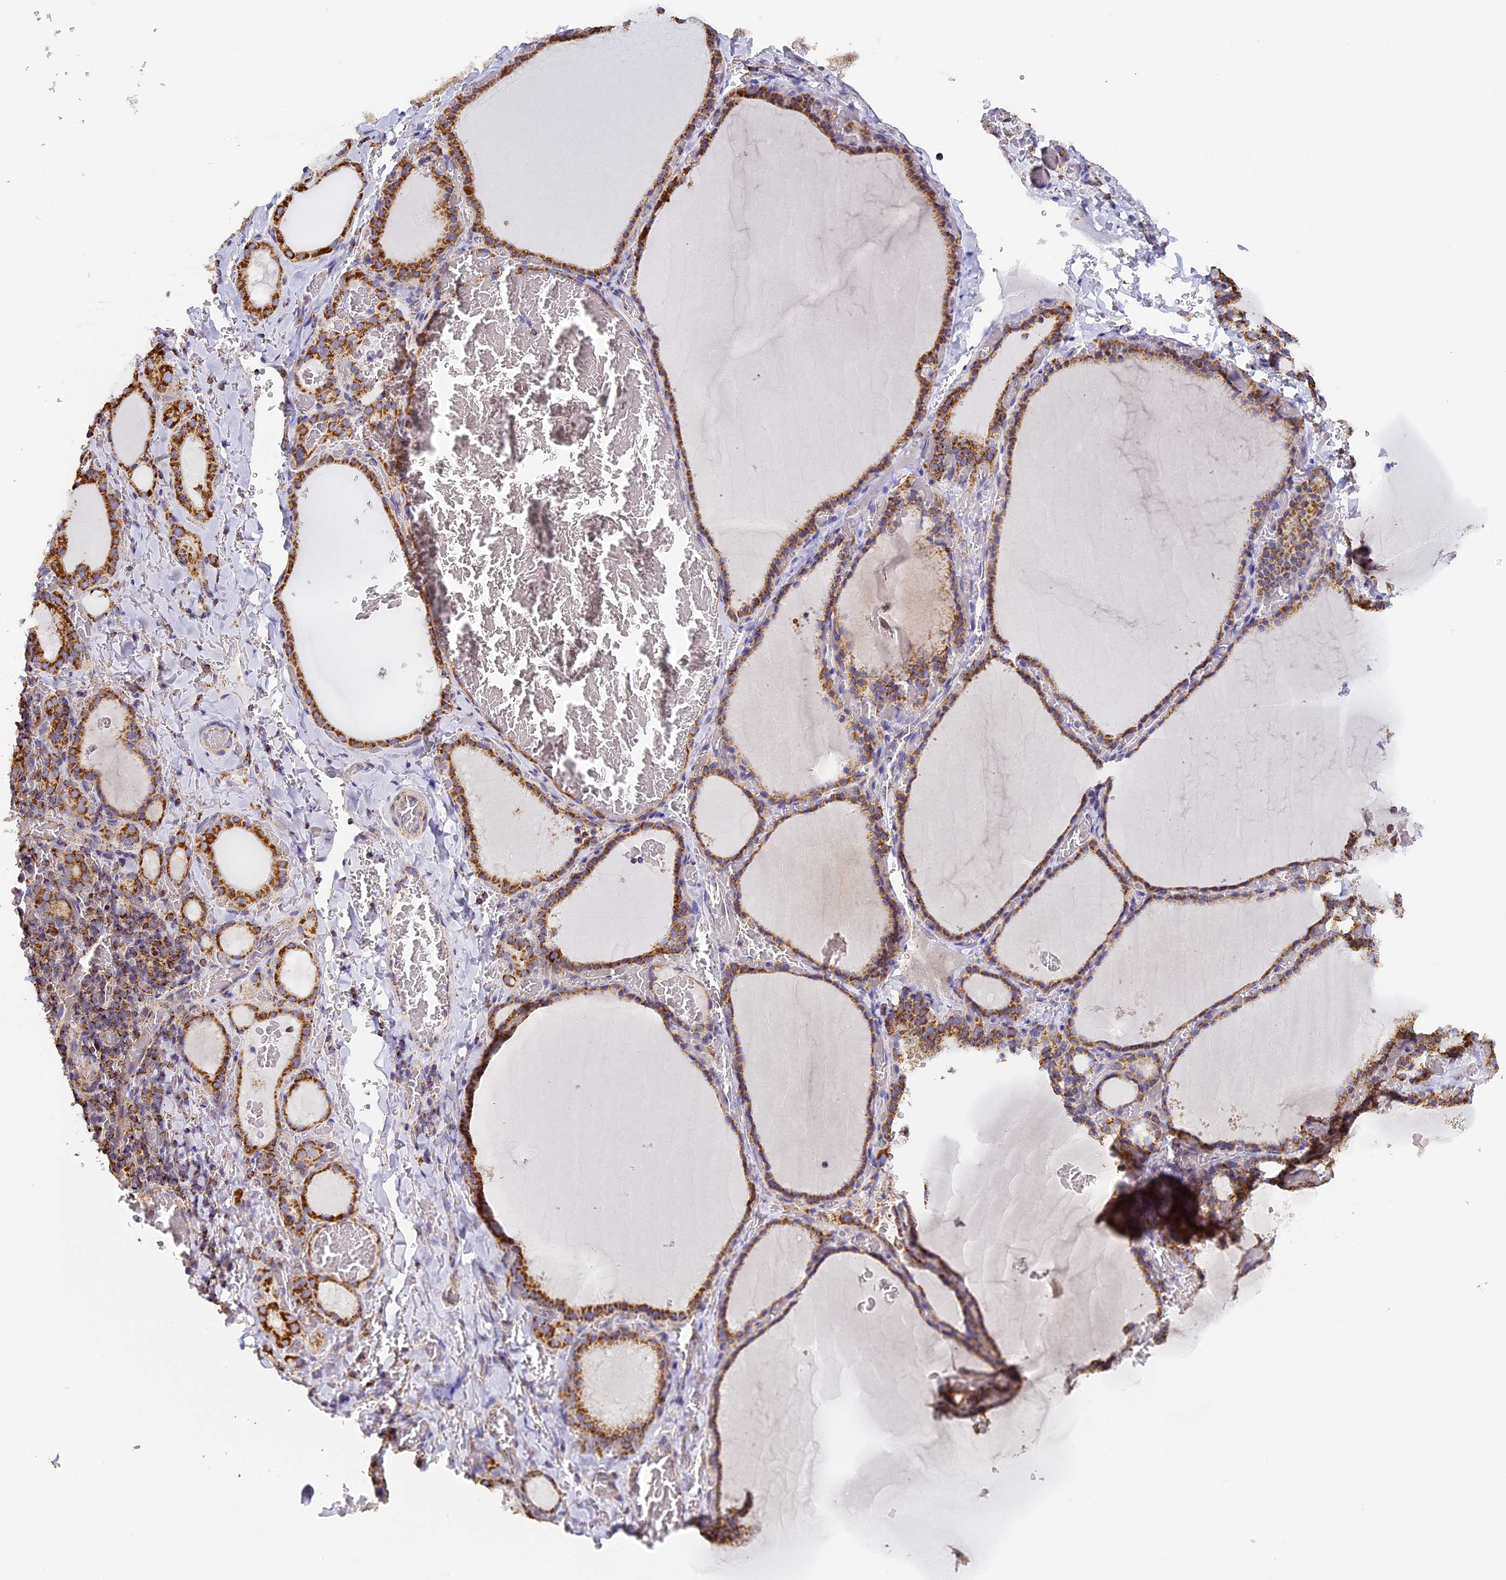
{"staining": {"intensity": "moderate", "quantity": ">75%", "location": "cytoplasmic/membranous"}, "tissue": "thyroid gland", "cell_type": "Glandular cells", "image_type": "normal", "snomed": [{"axis": "morphology", "description": "Normal tissue, NOS"}, {"axis": "topography", "description": "Thyroid gland"}], "caption": "Immunohistochemistry photomicrograph of normal human thyroid gland stained for a protein (brown), which shows medium levels of moderate cytoplasmic/membranous staining in about >75% of glandular cells.", "gene": "STK17A", "patient": {"sex": "female", "age": 39}}